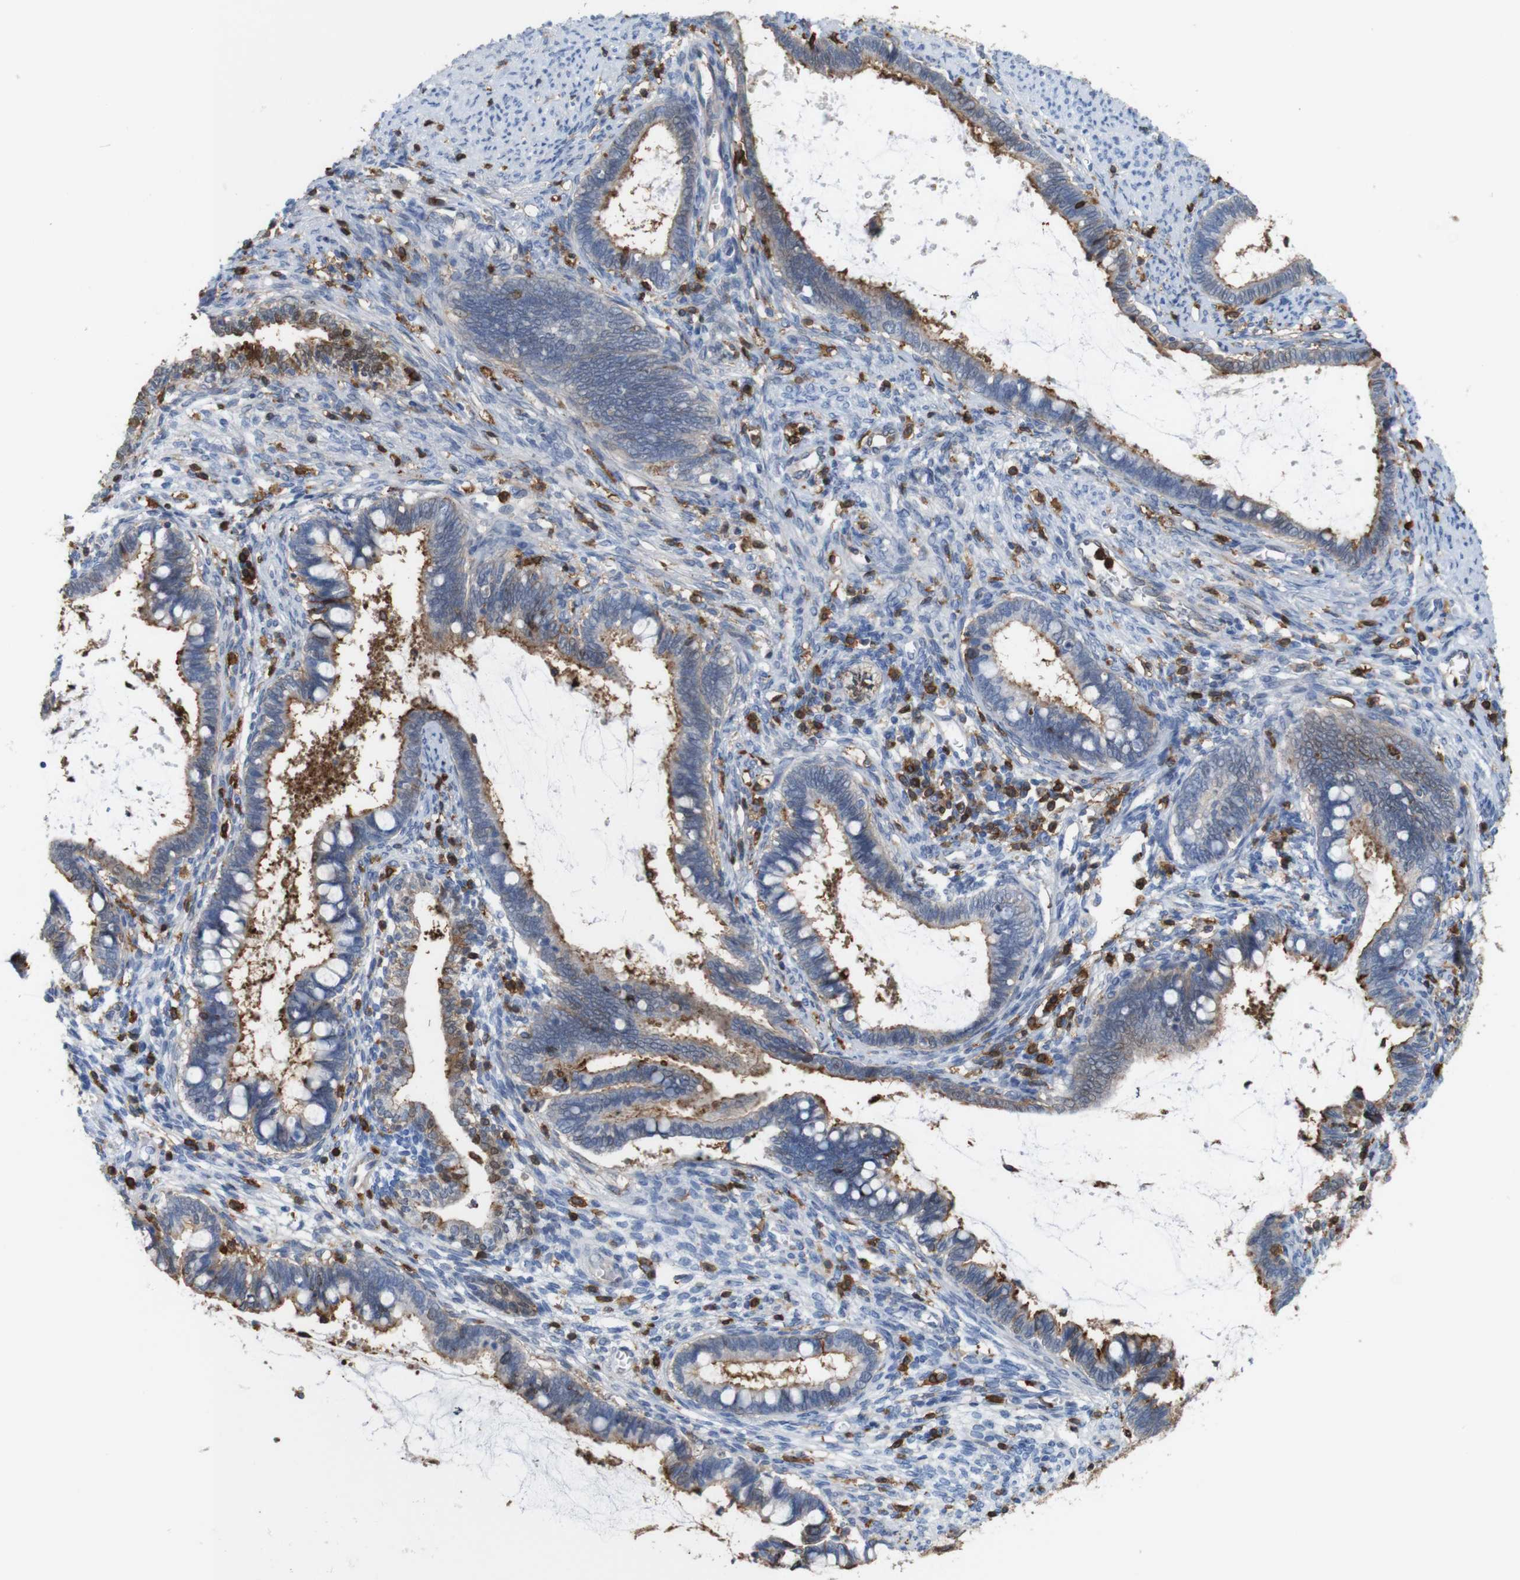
{"staining": {"intensity": "moderate", "quantity": ">75%", "location": "cytoplasmic/membranous"}, "tissue": "cervical cancer", "cell_type": "Tumor cells", "image_type": "cancer", "snomed": [{"axis": "morphology", "description": "Adenocarcinoma, NOS"}, {"axis": "topography", "description": "Cervix"}], "caption": "Immunohistochemical staining of human cervical cancer demonstrates moderate cytoplasmic/membranous protein positivity in about >75% of tumor cells. (Brightfield microscopy of DAB IHC at high magnification).", "gene": "ANXA1", "patient": {"sex": "female", "age": 44}}